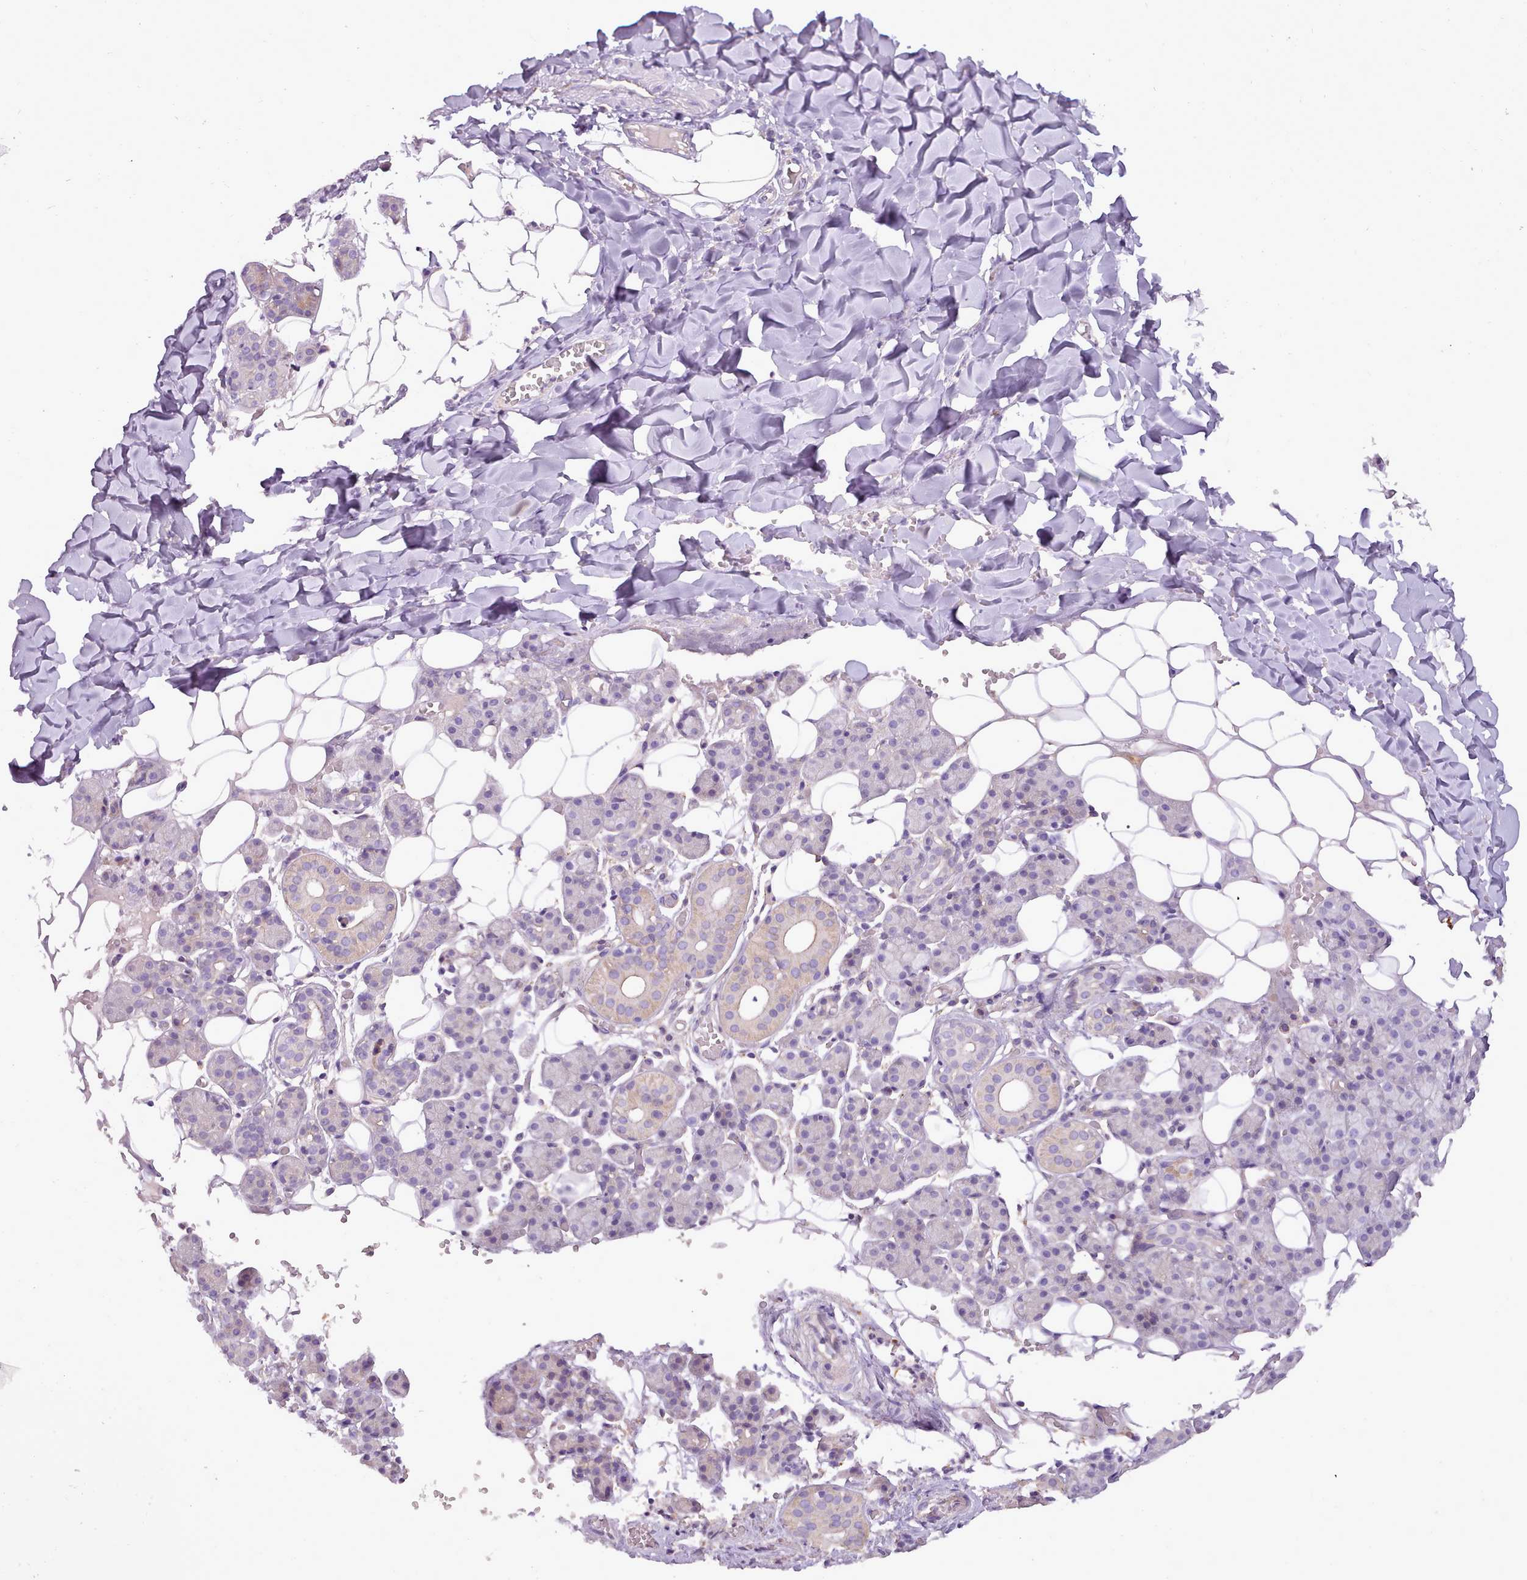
{"staining": {"intensity": "weak", "quantity": "<25%", "location": "cytoplasmic/membranous"}, "tissue": "salivary gland", "cell_type": "Glandular cells", "image_type": "normal", "snomed": [{"axis": "morphology", "description": "Normal tissue, NOS"}, {"axis": "topography", "description": "Salivary gland"}], "caption": "This is an IHC histopathology image of normal human salivary gland. There is no expression in glandular cells.", "gene": "NTN4", "patient": {"sex": "female", "age": 33}}